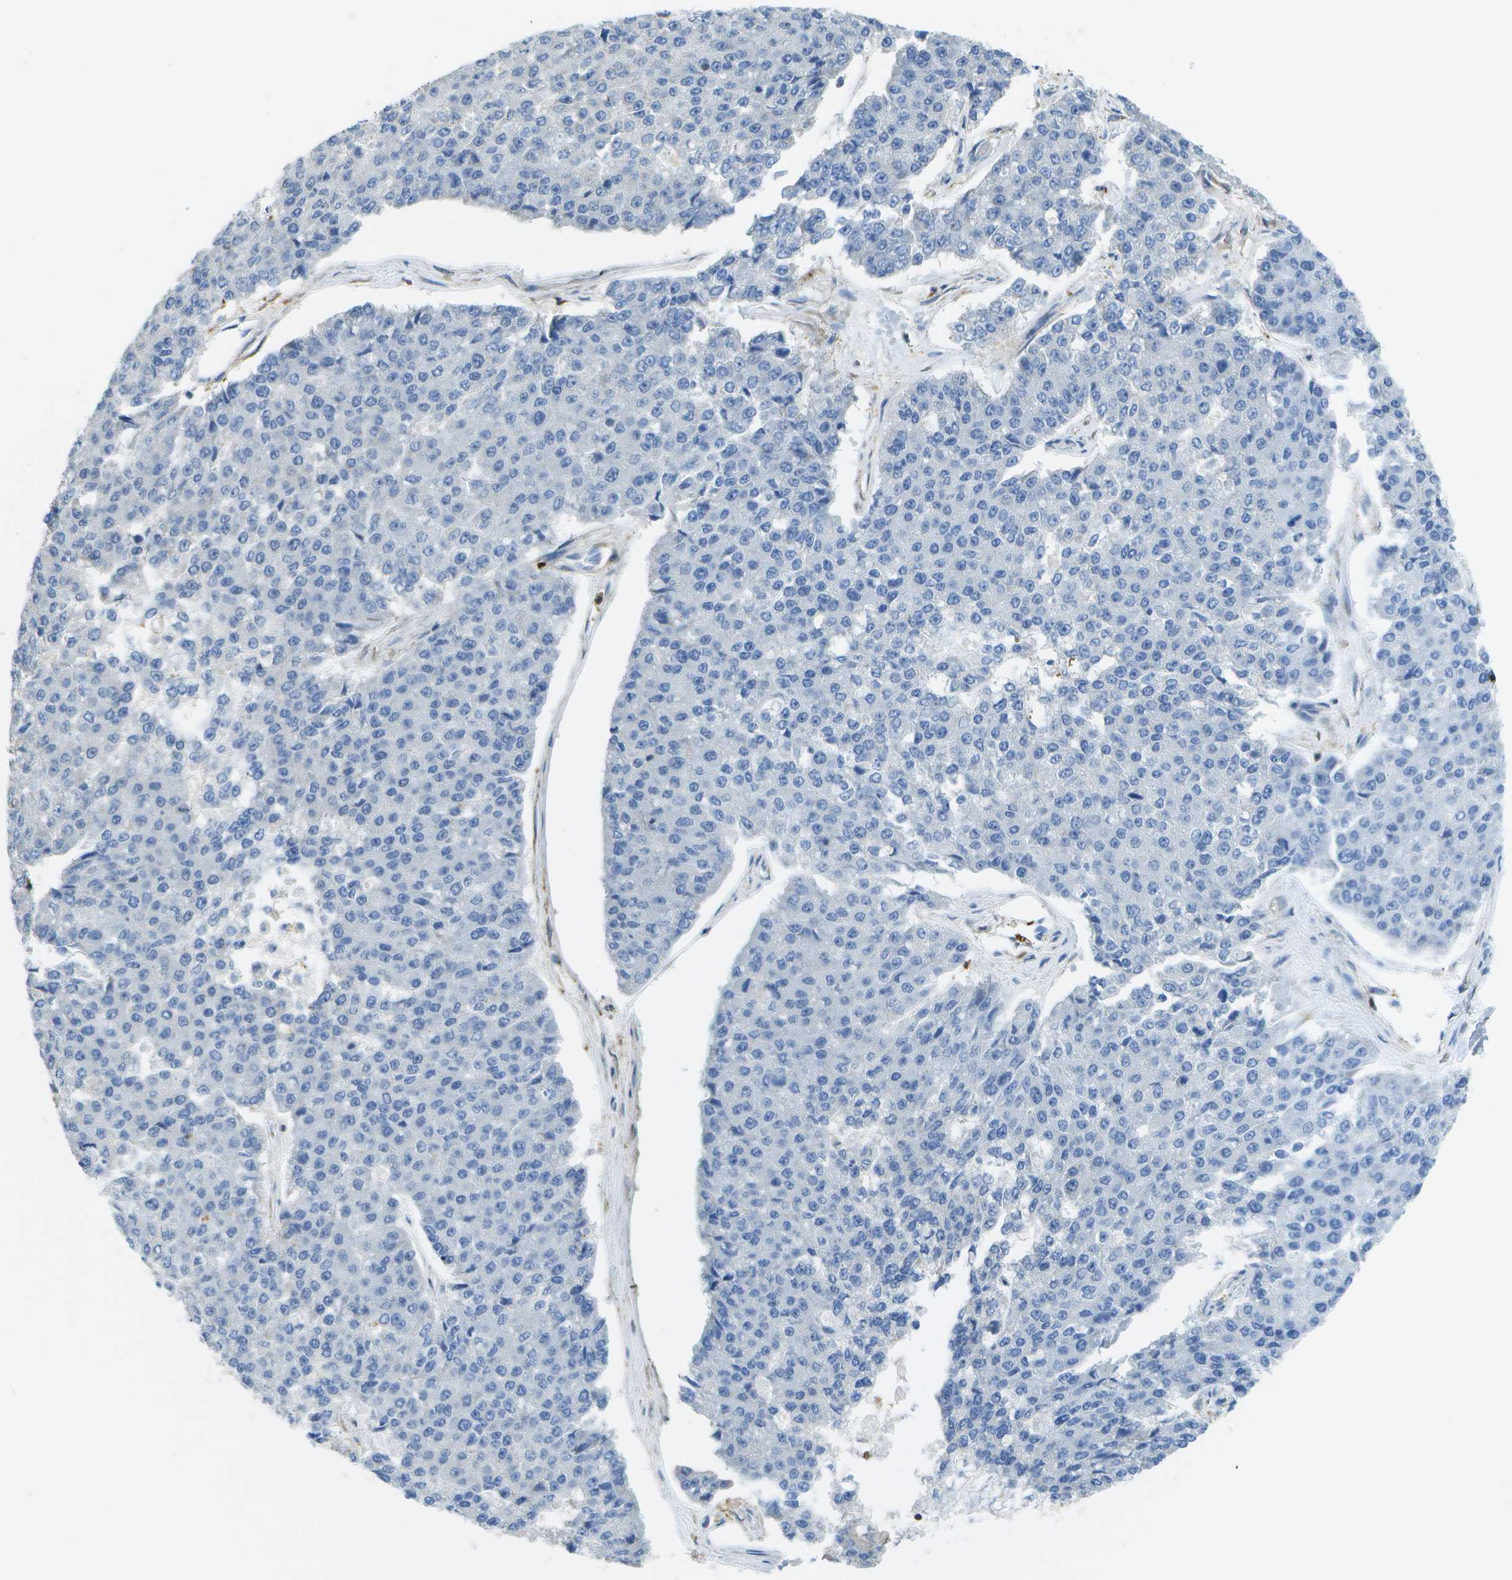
{"staining": {"intensity": "negative", "quantity": "none", "location": "none"}, "tissue": "pancreatic cancer", "cell_type": "Tumor cells", "image_type": "cancer", "snomed": [{"axis": "morphology", "description": "Adenocarcinoma, NOS"}, {"axis": "topography", "description": "Pancreas"}], "caption": "An IHC histopathology image of pancreatic cancer is shown. There is no staining in tumor cells of pancreatic cancer.", "gene": "RCSD1", "patient": {"sex": "male", "age": 50}}